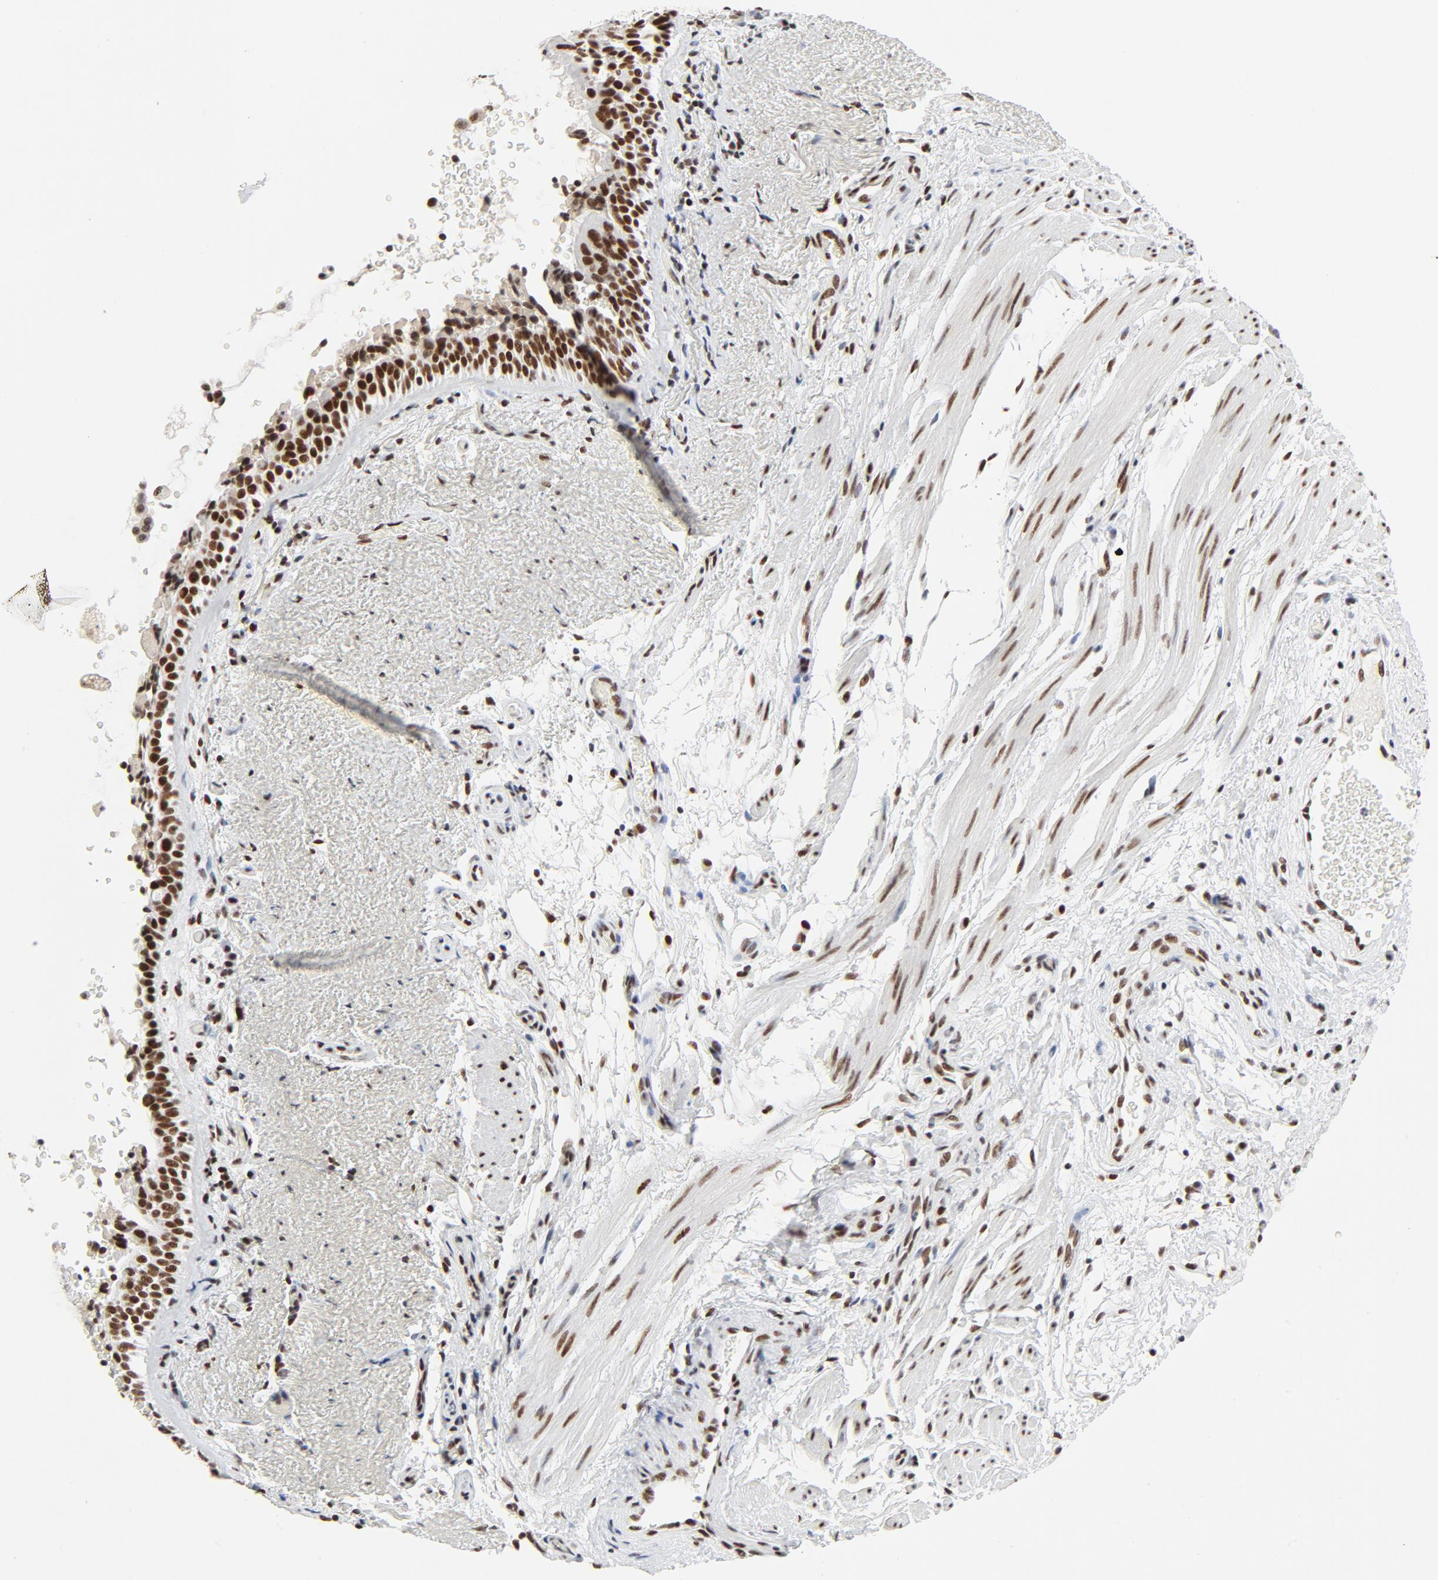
{"staining": {"intensity": "strong", "quantity": ">75%", "location": "nuclear"}, "tissue": "bronchus", "cell_type": "Respiratory epithelial cells", "image_type": "normal", "snomed": [{"axis": "morphology", "description": "Normal tissue, NOS"}, {"axis": "topography", "description": "Bronchus"}], "caption": "Immunohistochemical staining of benign human bronchus exhibits high levels of strong nuclear expression in about >75% of respiratory epithelial cells. The staining was performed using DAB (3,3'-diaminobenzidine), with brown indicating positive protein expression. Nuclei are stained blue with hematoxylin.", "gene": "GTF2H1", "patient": {"sex": "female", "age": 54}}